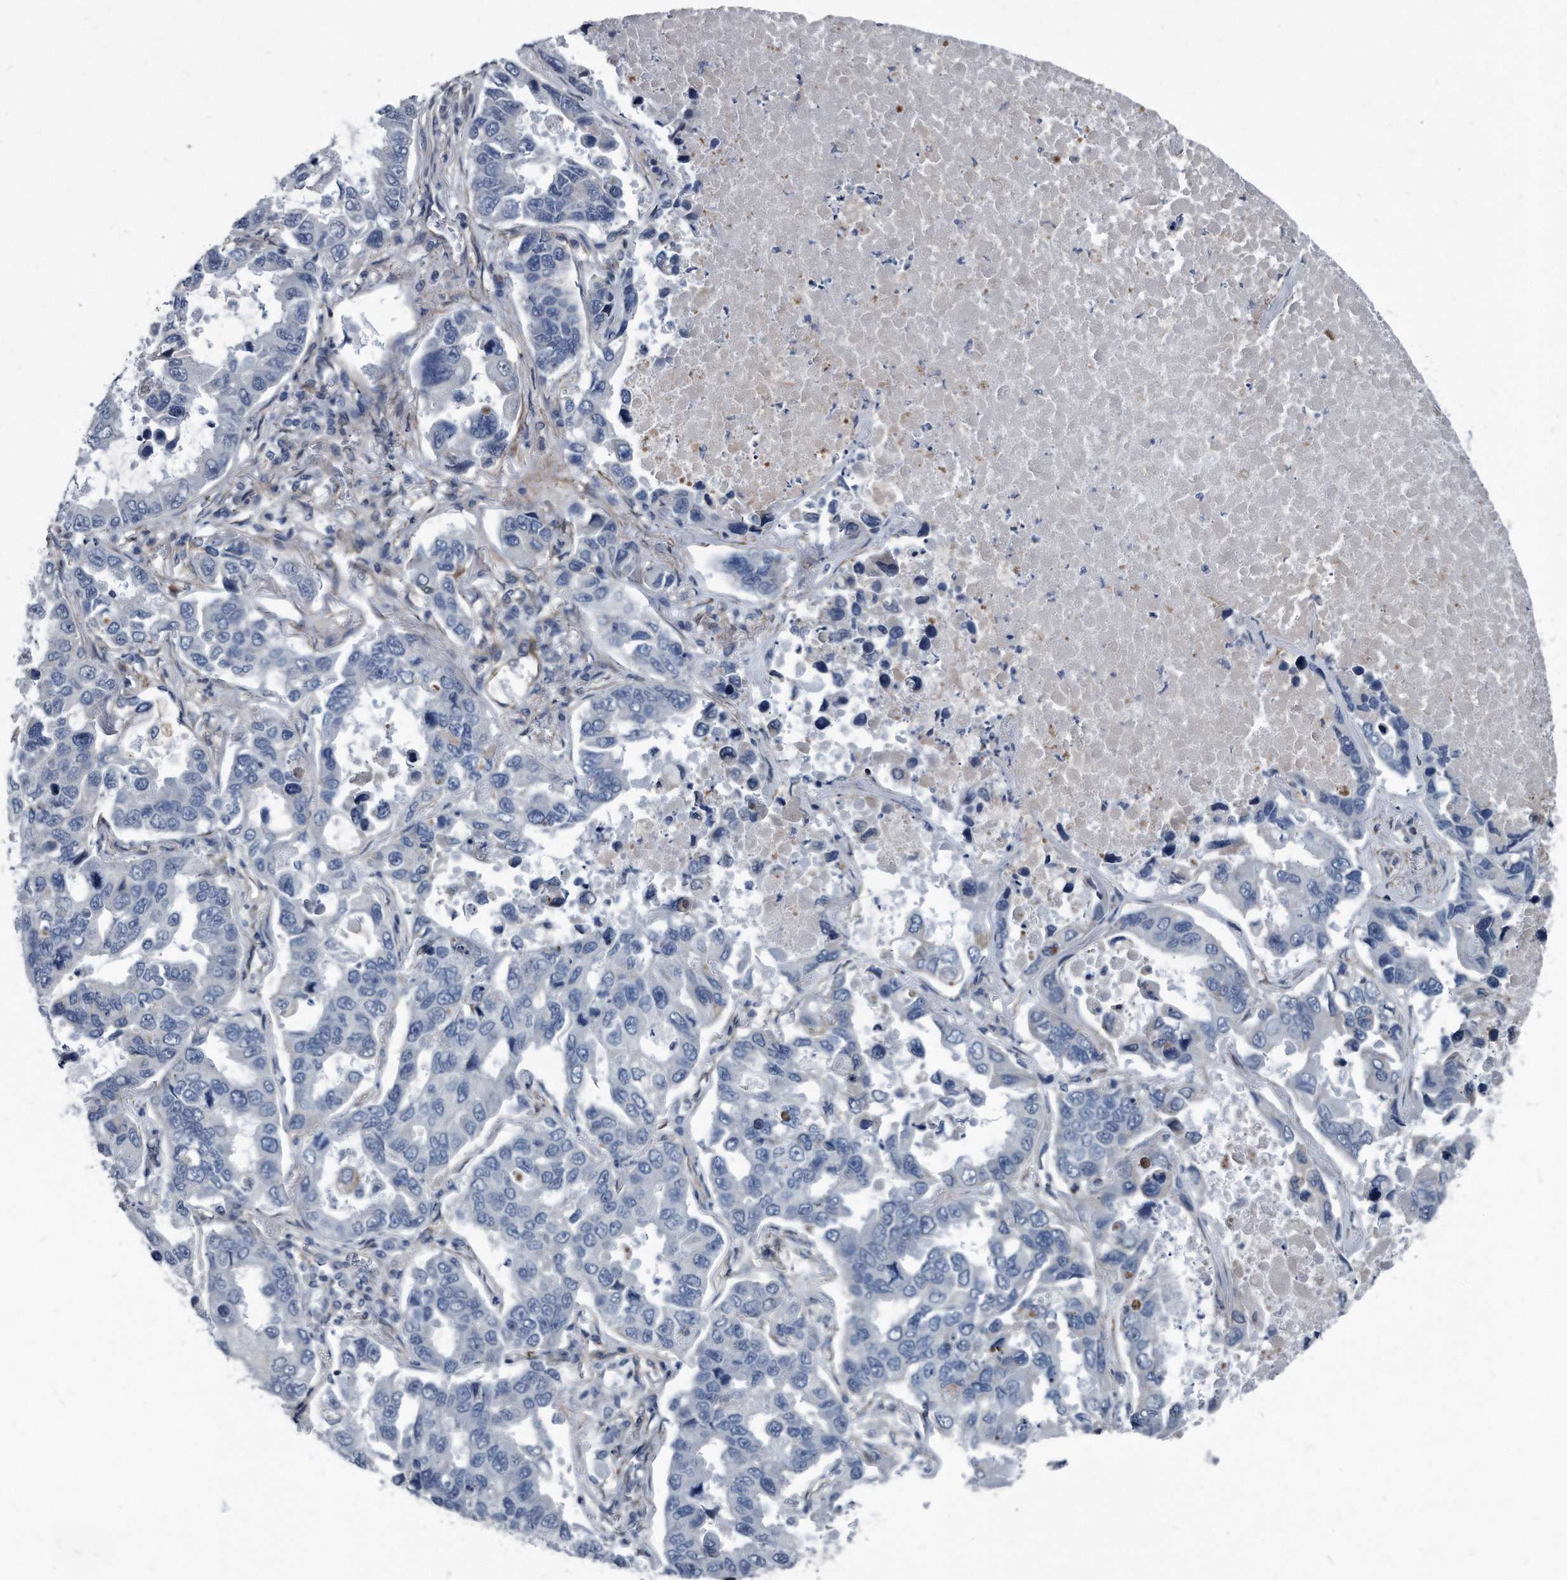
{"staining": {"intensity": "negative", "quantity": "none", "location": "none"}, "tissue": "lung cancer", "cell_type": "Tumor cells", "image_type": "cancer", "snomed": [{"axis": "morphology", "description": "Adenocarcinoma, NOS"}, {"axis": "topography", "description": "Lung"}], "caption": "Tumor cells are negative for brown protein staining in adenocarcinoma (lung). (Immunohistochemistry, brightfield microscopy, high magnification).", "gene": "PLEC", "patient": {"sex": "male", "age": 64}}